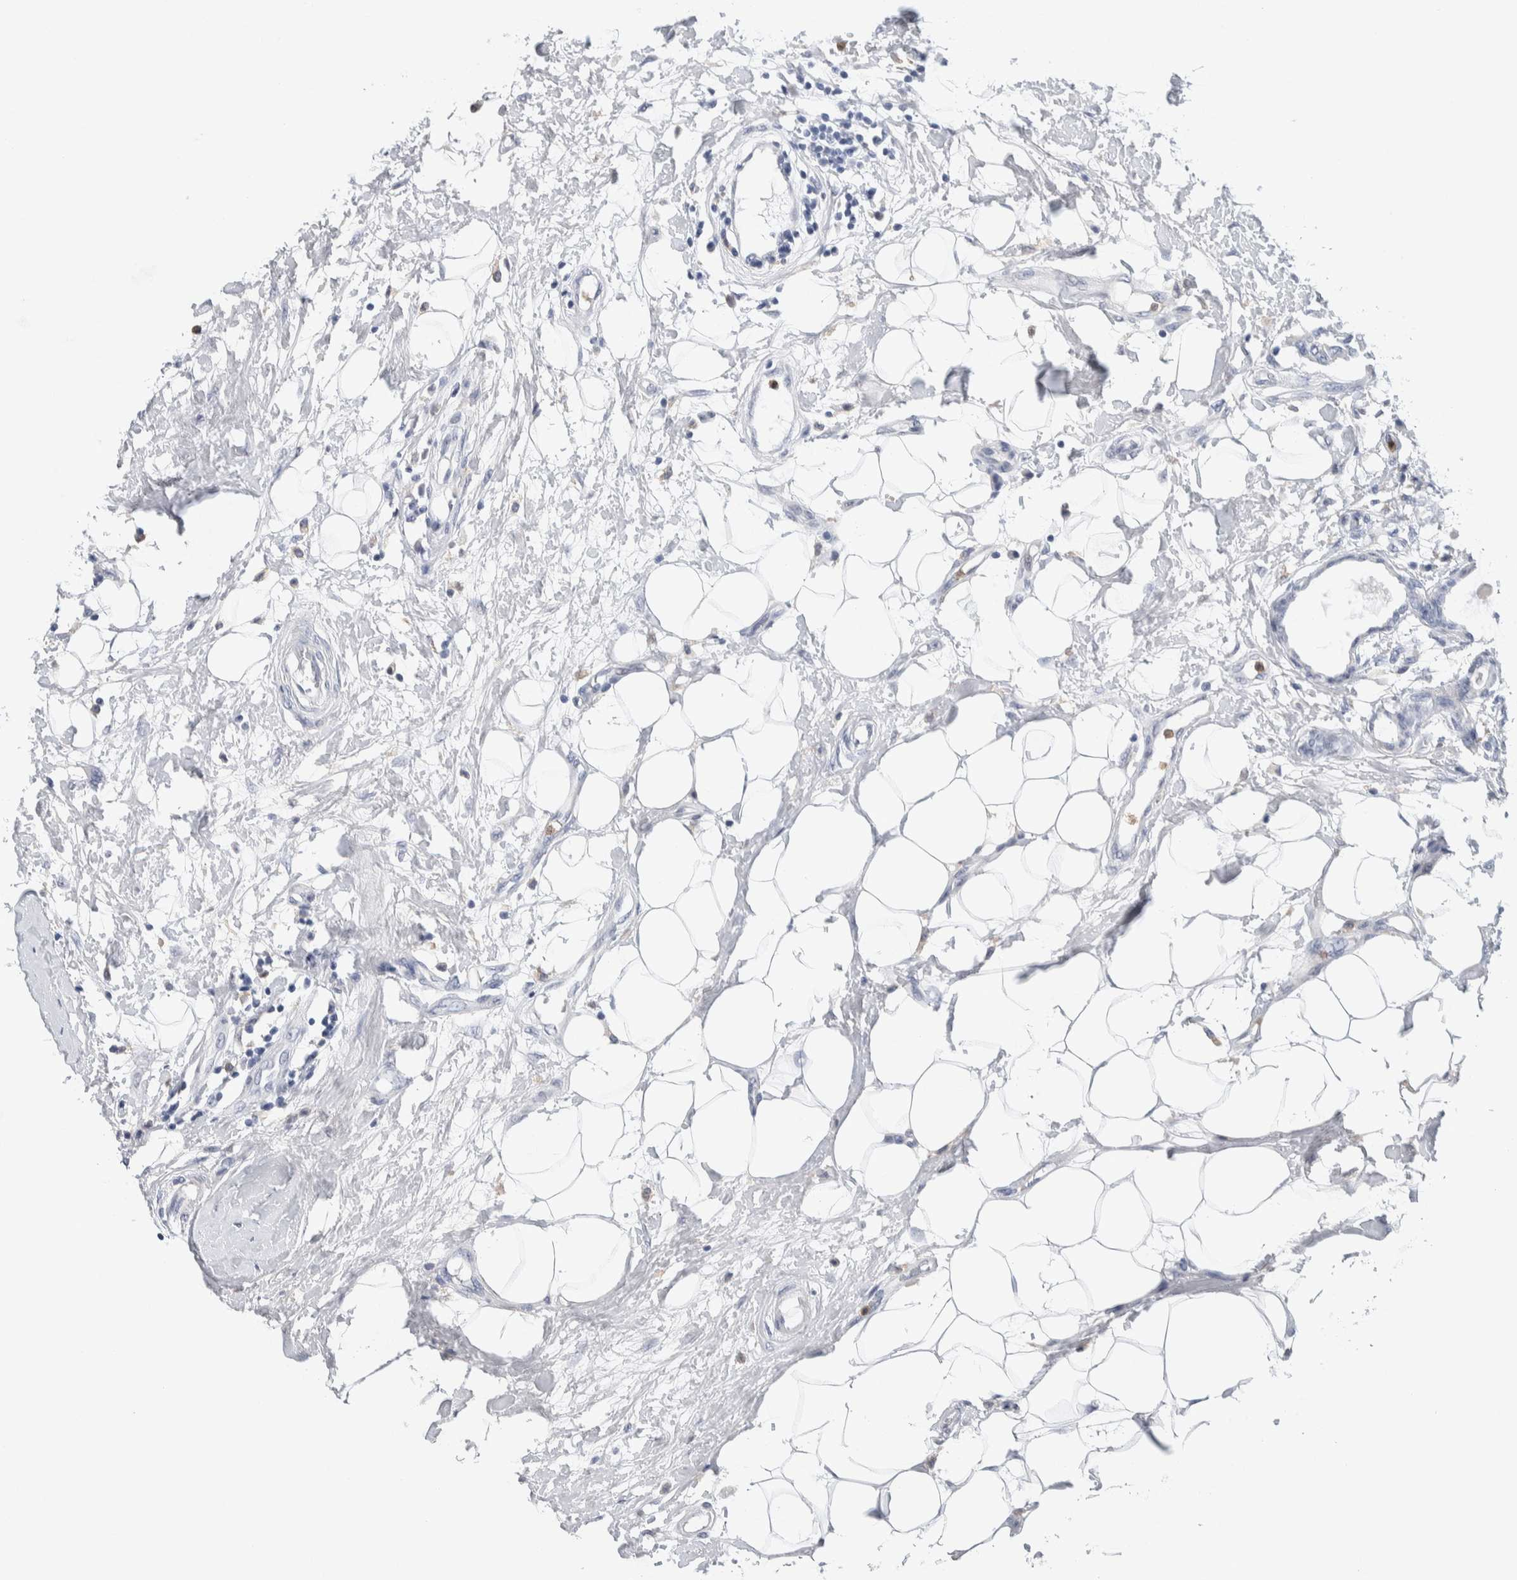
{"staining": {"intensity": "negative", "quantity": "none", "location": "none"}, "tissue": "breast cancer", "cell_type": "Tumor cells", "image_type": "cancer", "snomed": [{"axis": "morphology", "description": "Duct carcinoma"}, {"axis": "topography", "description": "Breast"}], "caption": "This is an immunohistochemistry photomicrograph of breast cancer. There is no expression in tumor cells.", "gene": "NCF2", "patient": {"sex": "female", "age": 40}}